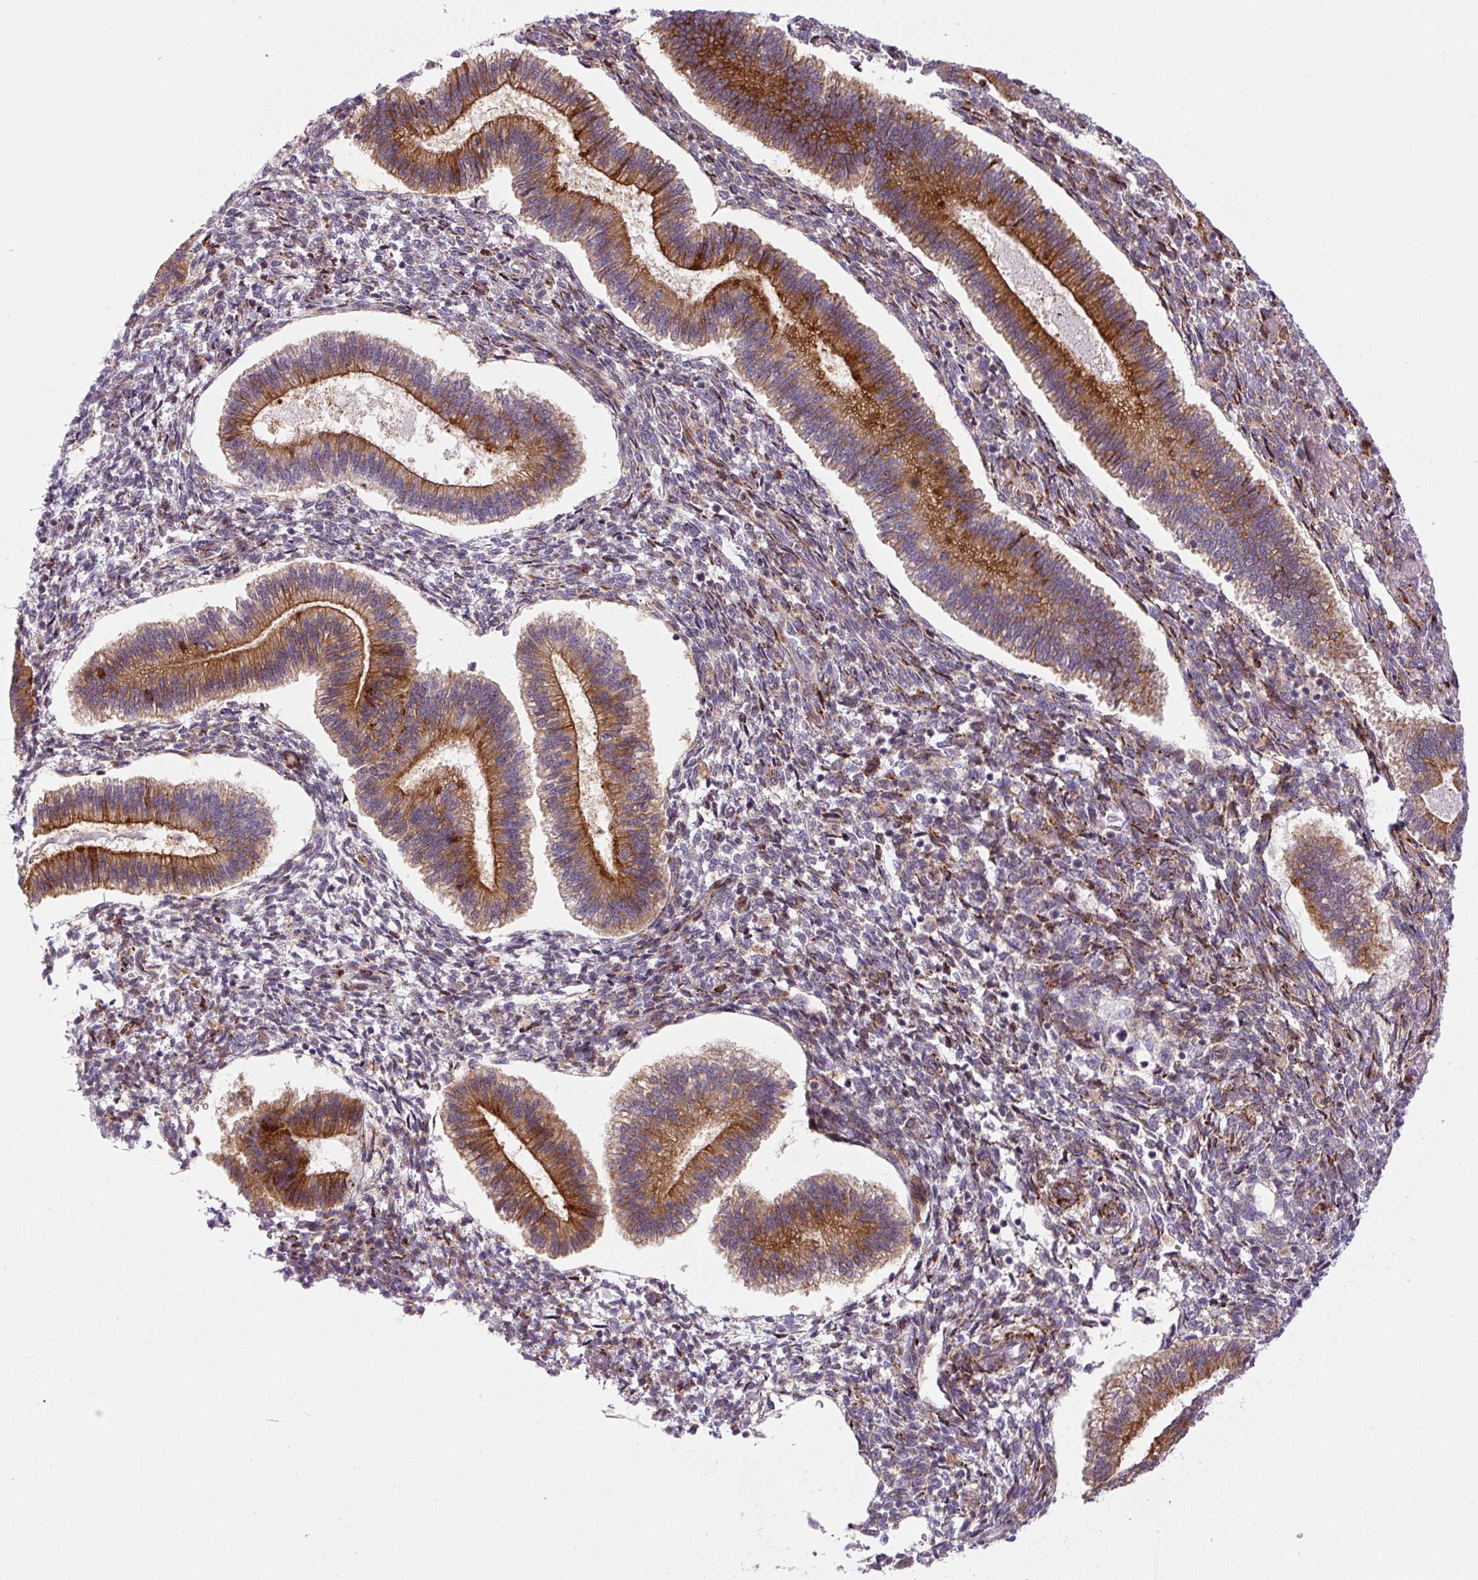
{"staining": {"intensity": "strong", "quantity": "25%-75%", "location": "cytoplasmic/membranous"}, "tissue": "endometrium", "cell_type": "Cells in endometrial stroma", "image_type": "normal", "snomed": [{"axis": "morphology", "description": "Normal tissue, NOS"}, {"axis": "topography", "description": "Endometrium"}], "caption": "High-power microscopy captured an immunohistochemistry (IHC) histopathology image of benign endometrium, revealing strong cytoplasmic/membranous staining in approximately 25%-75% of cells in endometrial stroma.", "gene": "DISP3", "patient": {"sex": "female", "age": 25}}